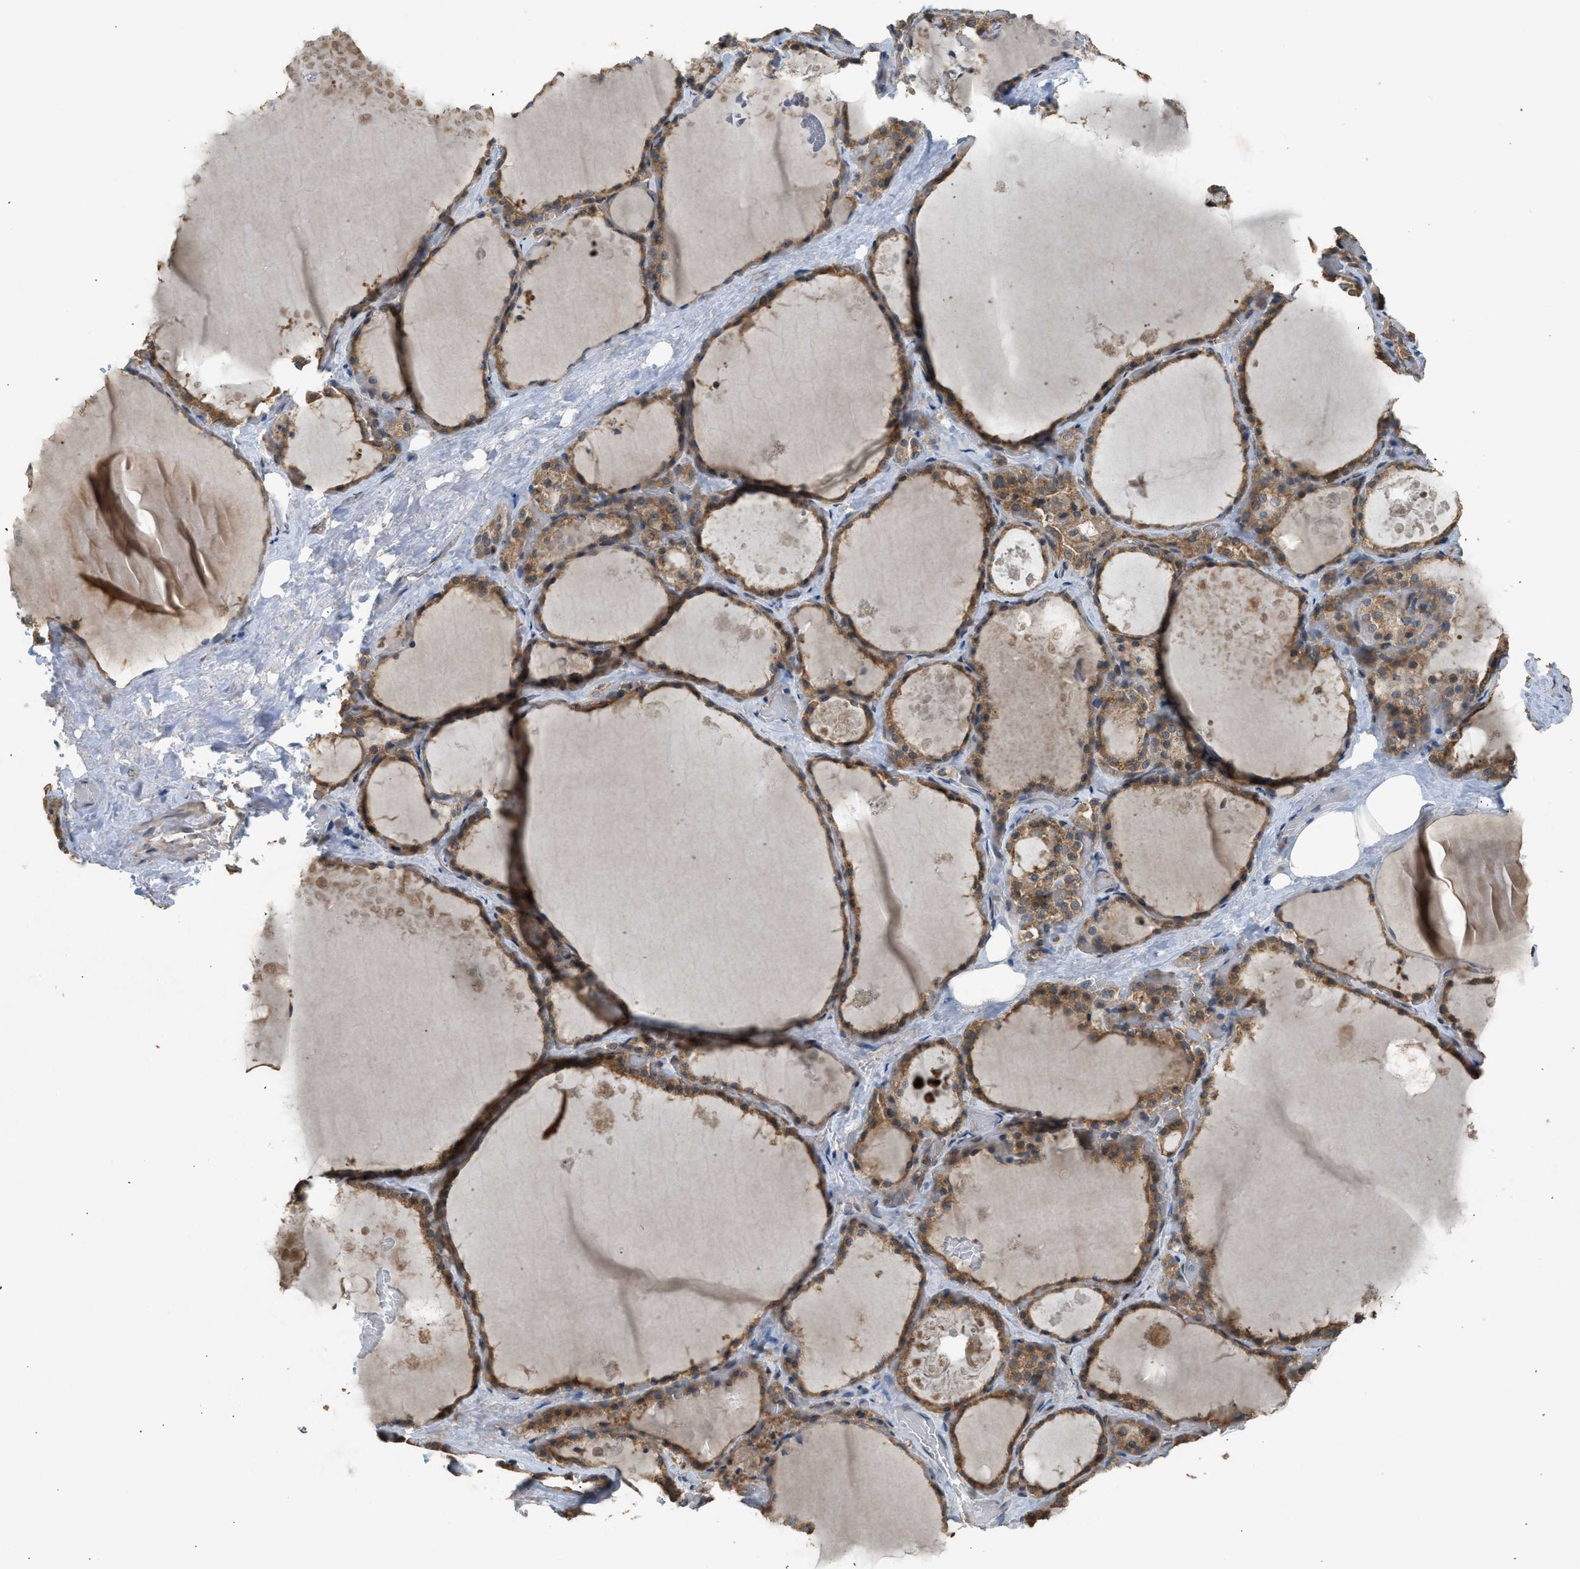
{"staining": {"intensity": "moderate", "quantity": ">75%", "location": "cytoplasmic/membranous"}, "tissue": "thyroid gland", "cell_type": "Glandular cells", "image_type": "normal", "snomed": [{"axis": "morphology", "description": "Normal tissue, NOS"}, {"axis": "topography", "description": "Thyroid gland"}], "caption": "Protein staining shows moderate cytoplasmic/membranous expression in about >75% of glandular cells in benign thyroid gland.", "gene": "HIP1R", "patient": {"sex": "male", "age": 61}}